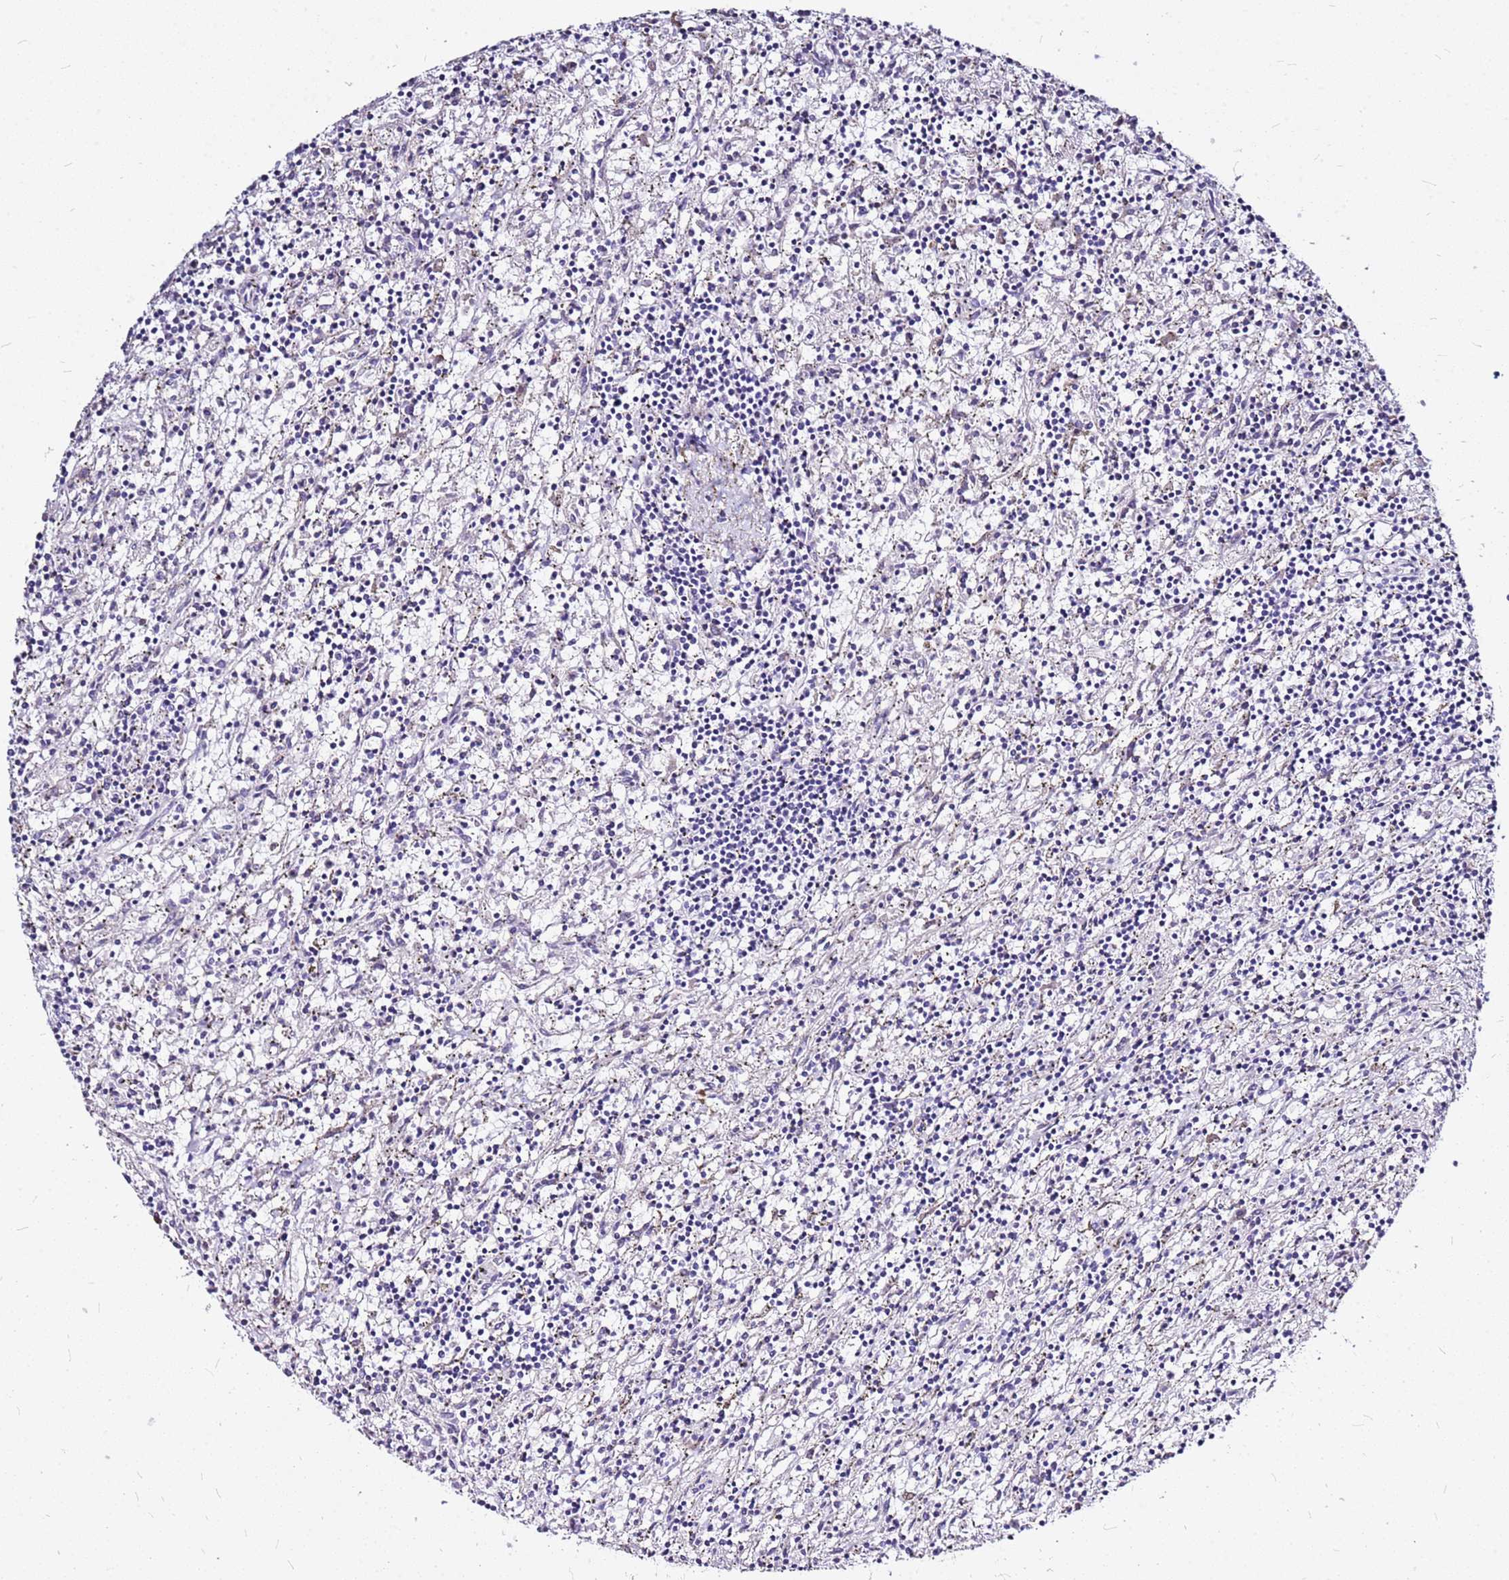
{"staining": {"intensity": "negative", "quantity": "none", "location": "none"}, "tissue": "lymphoma", "cell_type": "Tumor cells", "image_type": "cancer", "snomed": [{"axis": "morphology", "description": "Malignant lymphoma, non-Hodgkin's type, Low grade"}, {"axis": "topography", "description": "Spleen"}], "caption": "An immunohistochemistry (IHC) photomicrograph of lymphoma is shown. There is no staining in tumor cells of lymphoma.", "gene": "CASD1", "patient": {"sex": "male", "age": 76}}